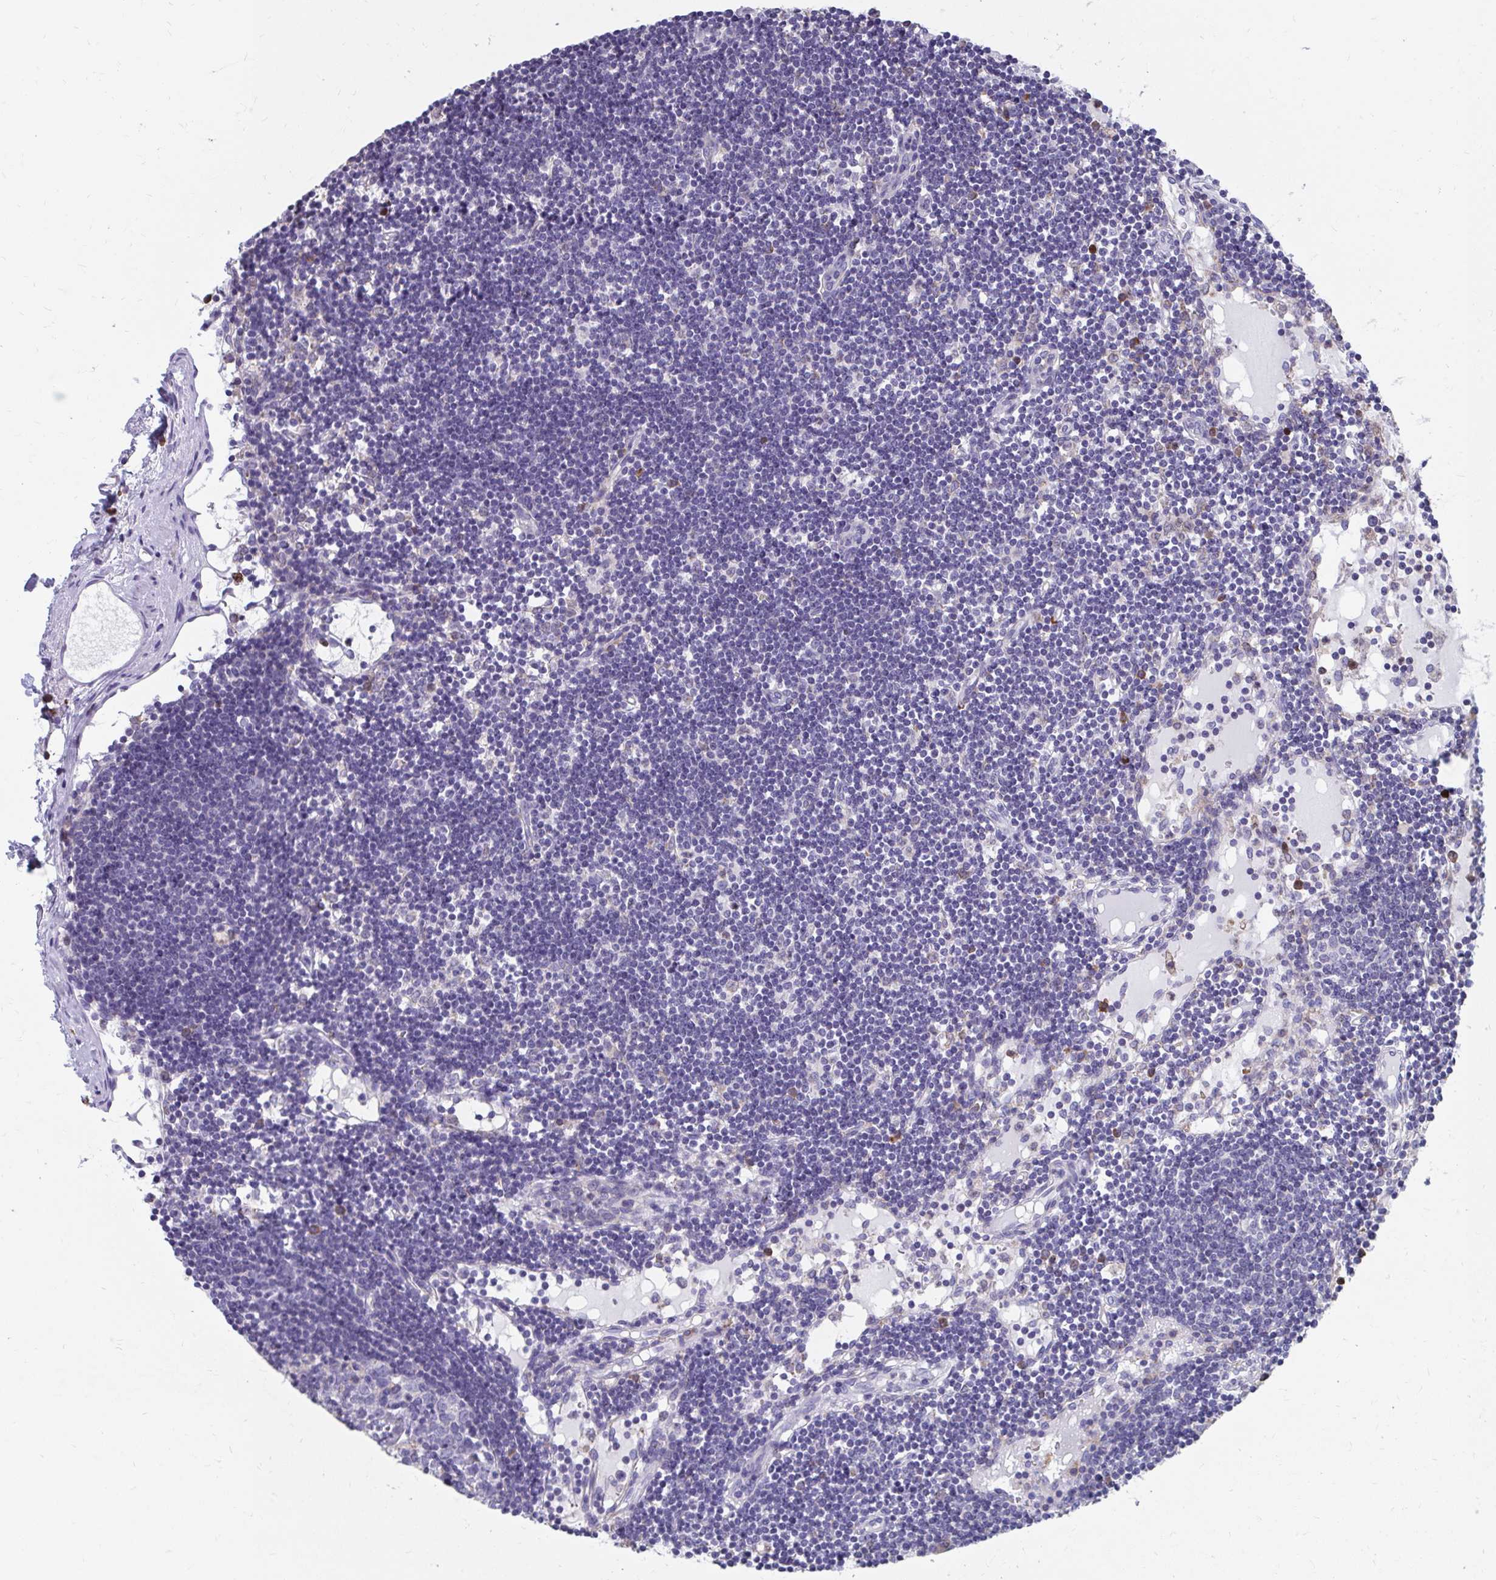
{"staining": {"intensity": "strong", "quantity": "<25%", "location": "cytoplasmic/membranous"}, "tissue": "lymph node", "cell_type": "Germinal center cells", "image_type": "normal", "snomed": [{"axis": "morphology", "description": "Normal tissue, NOS"}, {"axis": "topography", "description": "Lymph node"}], "caption": "Lymph node was stained to show a protein in brown. There is medium levels of strong cytoplasmic/membranous staining in about <25% of germinal center cells. The staining was performed using DAB (3,3'-diaminobenzidine) to visualize the protein expression in brown, while the nuclei were stained in blue with hematoxylin (Magnification: 20x).", "gene": "FKBP2", "patient": {"sex": "female", "age": 65}}